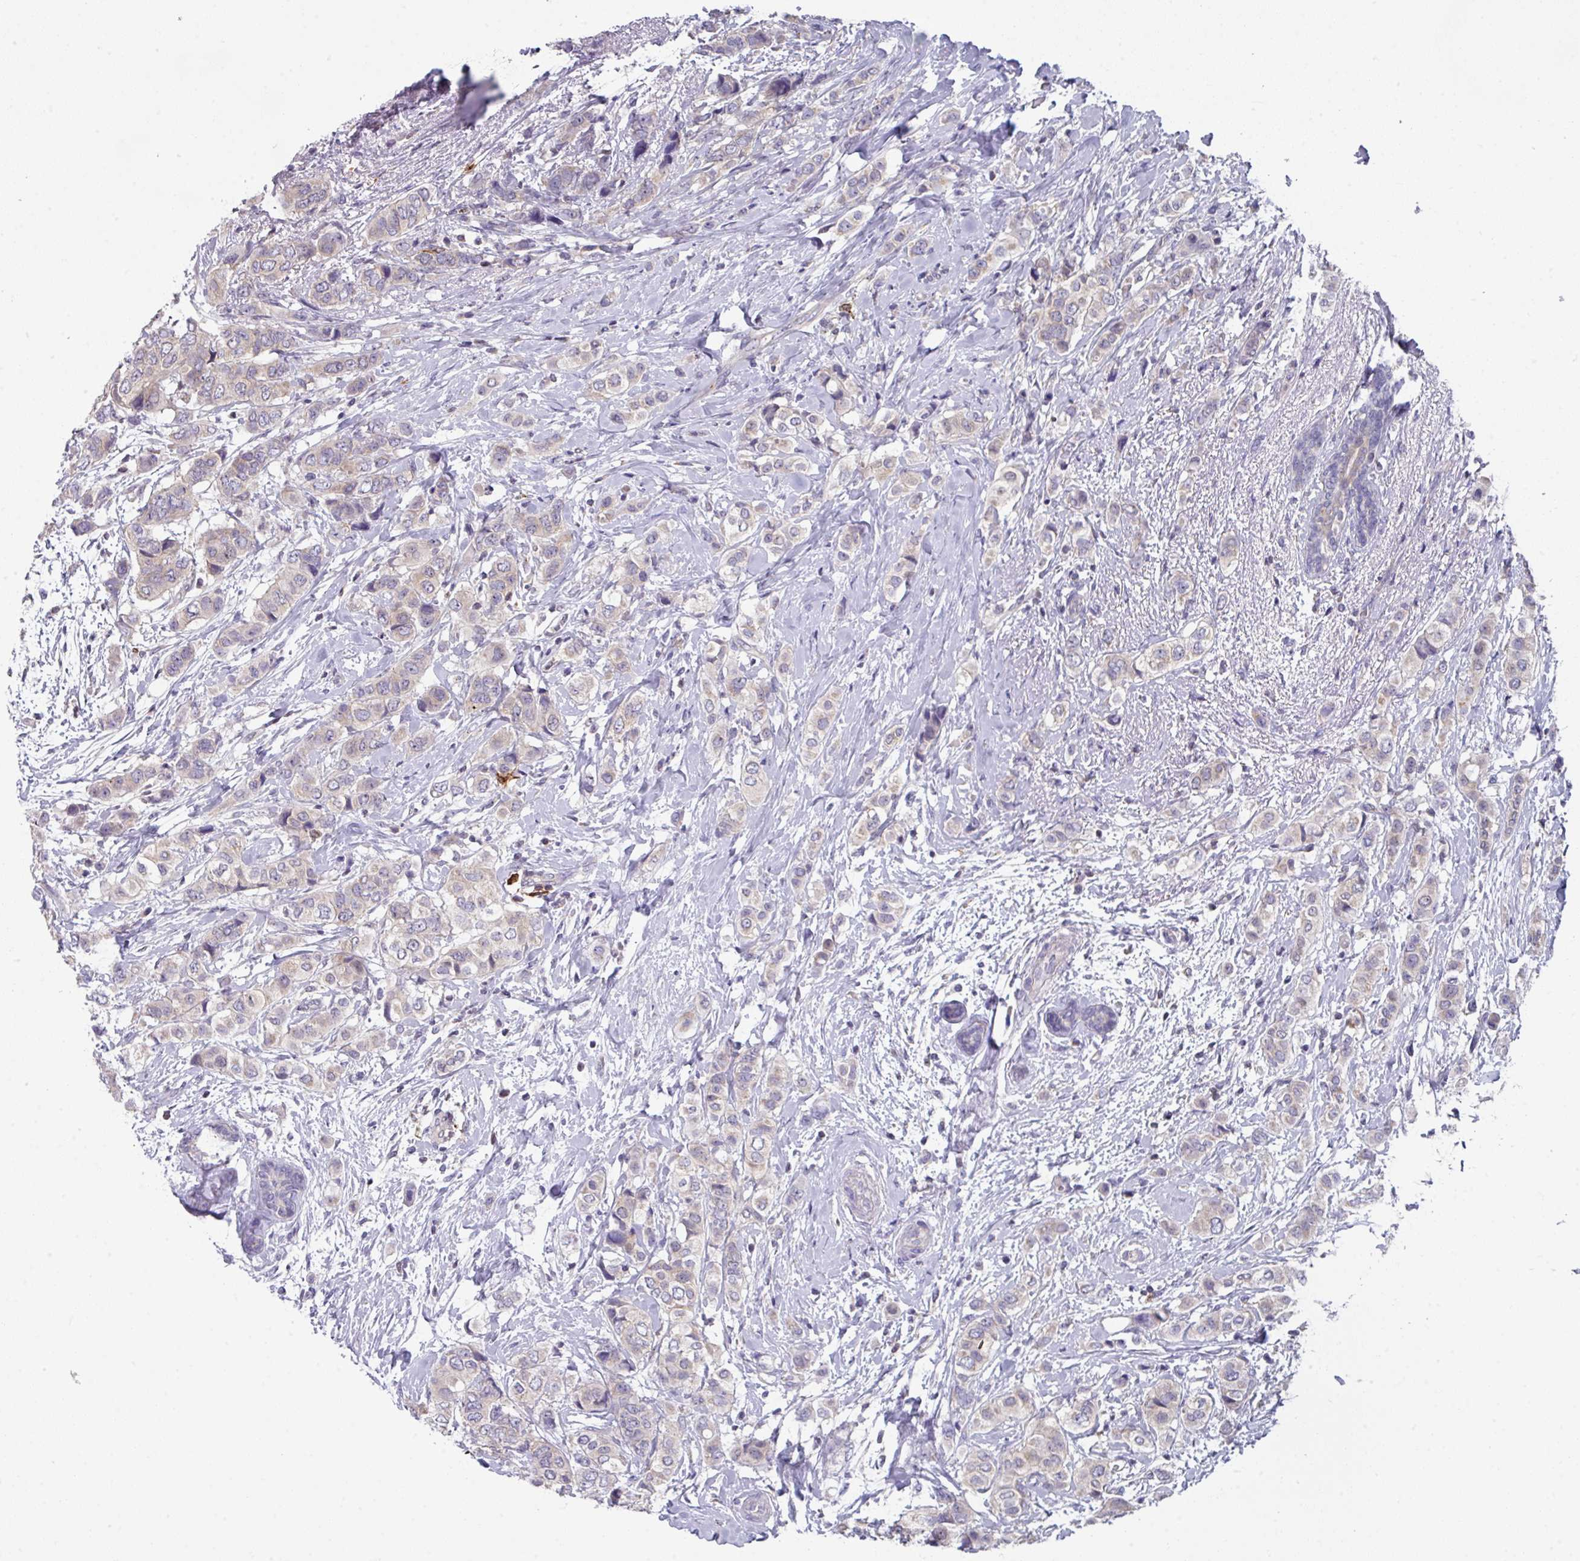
{"staining": {"intensity": "weak", "quantity": "<25%", "location": "cytoplasmic/membranous"}, "tissue": "breast cancer", "cell_type": "Tumor cells", "image_type": "cancer", "snomed": [{"axis": "morphology", "description": "Lobular carcinoma"}, {"axis": "topography", "description": "Breast"}], "caption": "This is a histopathology image of immunohistochemistry staining of lobular carcinoma (breast), which shows no expression in tumor cells.", "gene": "DCAF12L2", "patient": {"sex": "female", "age": 51}}